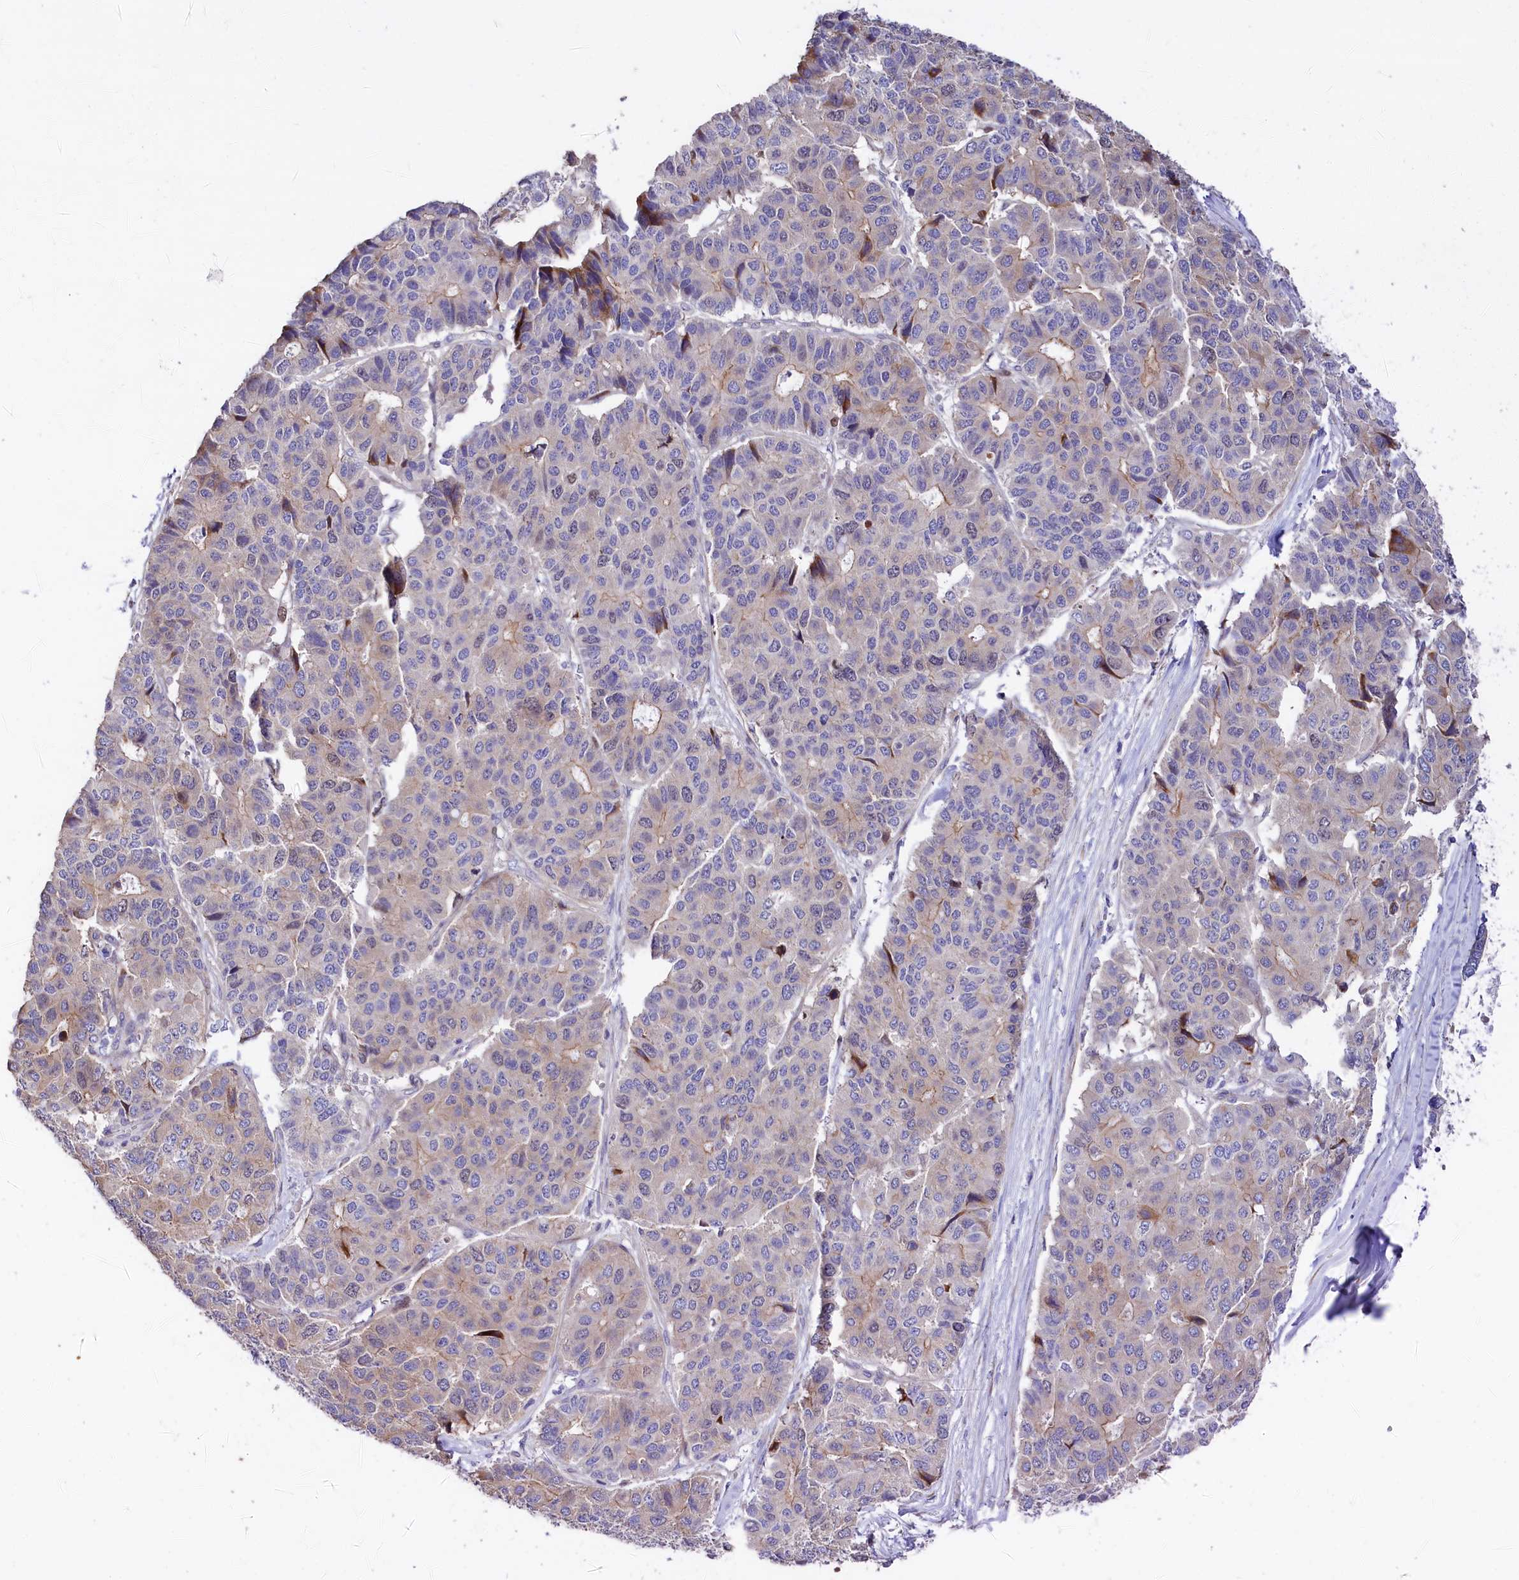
{"staining": {"intensity": "weak", "quantity": "<25%", "location": "cytoplasmic/membranous"}, "tissue": "pancreatic cancer", "cell_type": "Tumor cells", "image_type": "cancer", "snomed": [{"axis": "morphology", "description": "Adenocarcinoma, NOS"}, {"axis": "topography", "description": "Pancreas"}], "caption": "DAB (3,3'-diaminobenzidine) immunohistochemical staining of human pancreatic cancer (adenocarcinoma) exhibits no significant expression in tumor cells.", "gene": "WNT8A", "patient": {"sex": "male", "age": 50}}